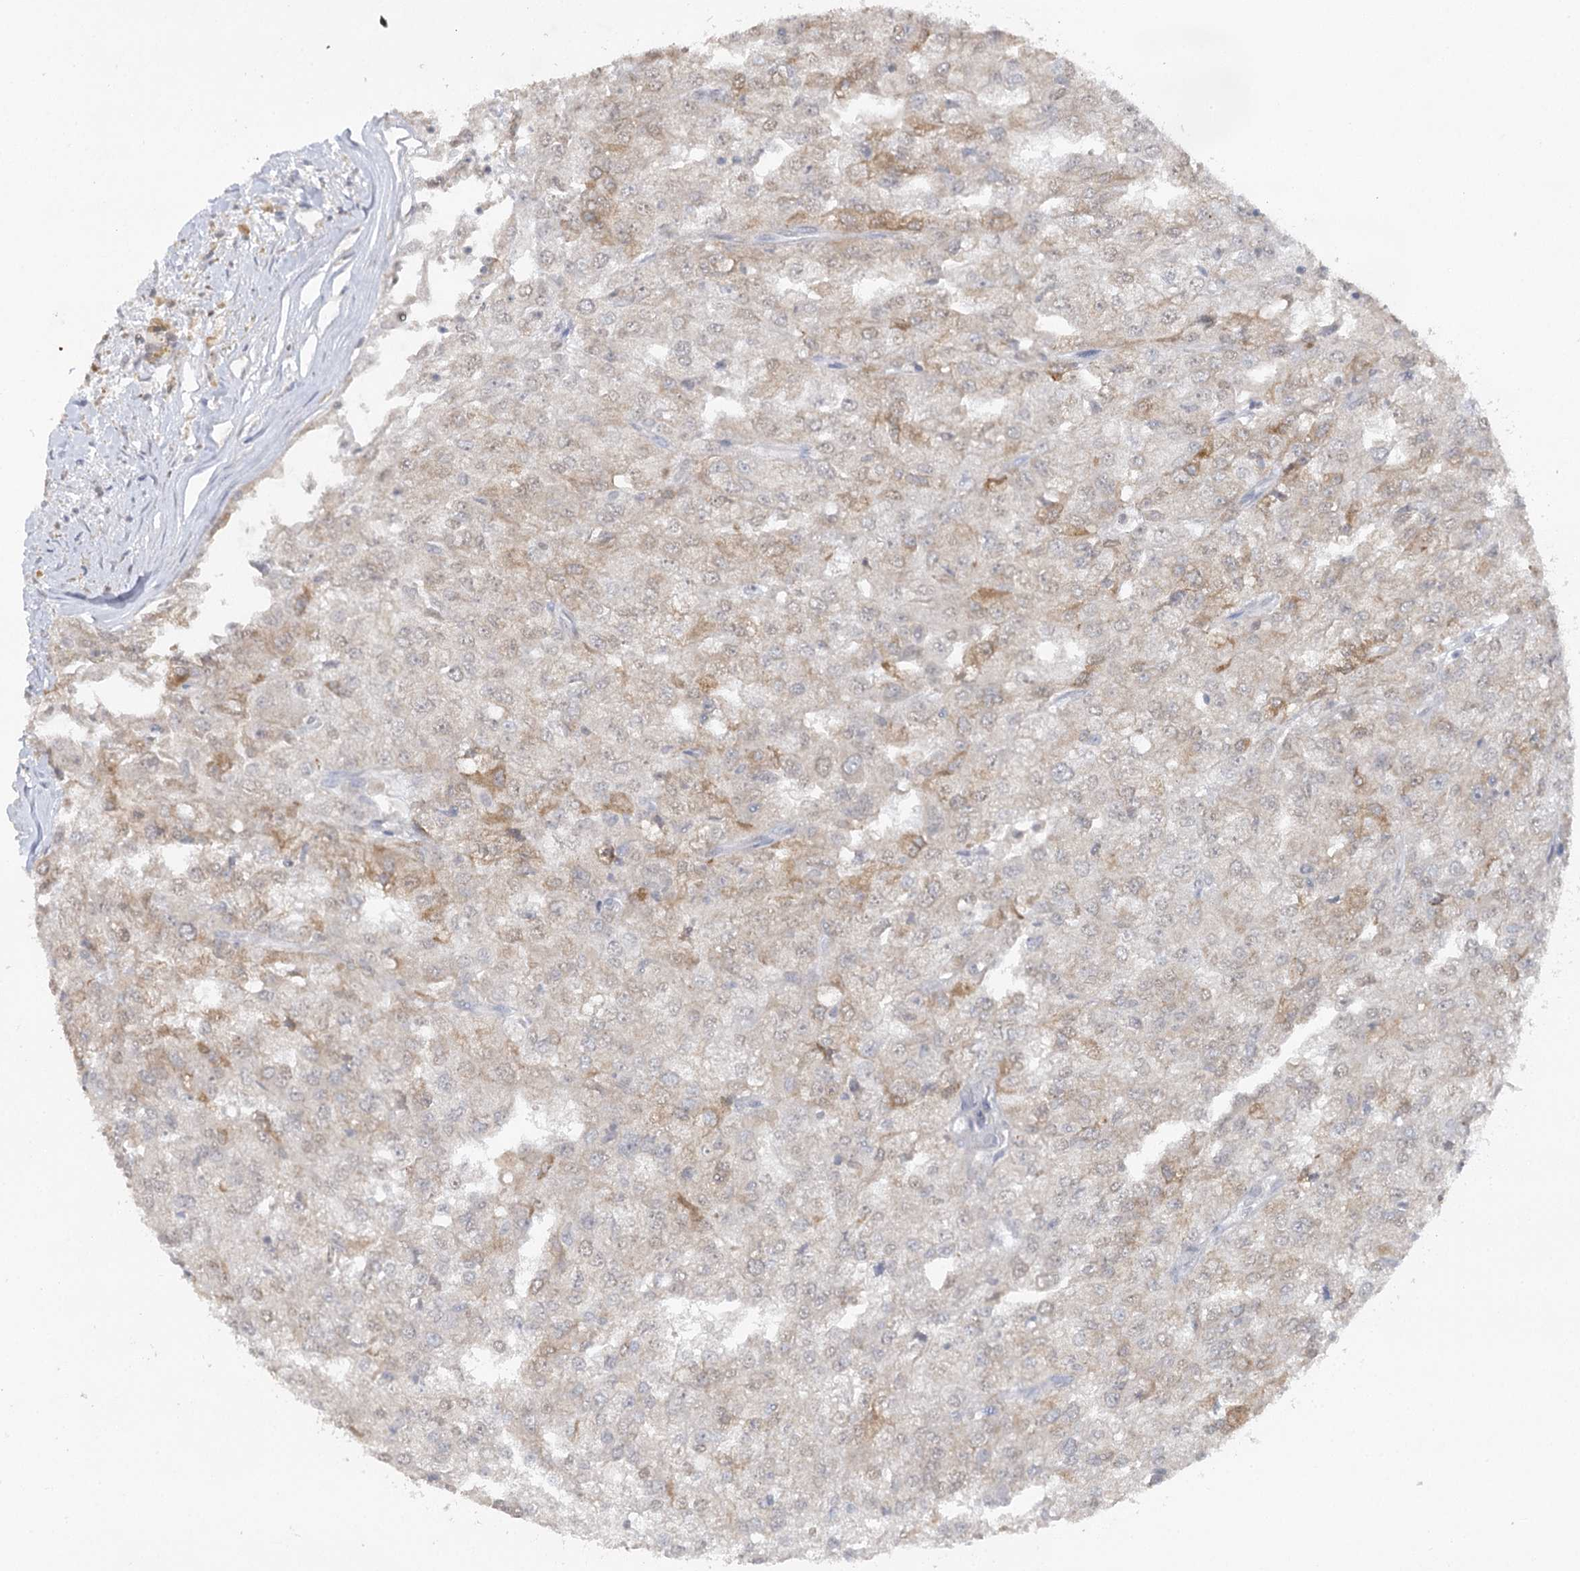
{"staining": {"intensity": "weak", "quantity": "25%-75%", "location": "cytoplasmic/membranous"}, "tissue": "renal cancer", "cell_type": "Tumor cells", "image_type": "cancer", "snomed": [{"axis": "morphology", "description": "Adenocarcinoma, NOS"}, {"axis": "topography", "description": "Kidney"}], "caption": "Tumor cells reveal low levels of weak cytoplasmic/membranous expression in approximately 25%-75% of cells in human renal cancer (adenocarcinoma).", "gene": "TRAF3IP1", "patient": {"sex": "female", "age": 54}}